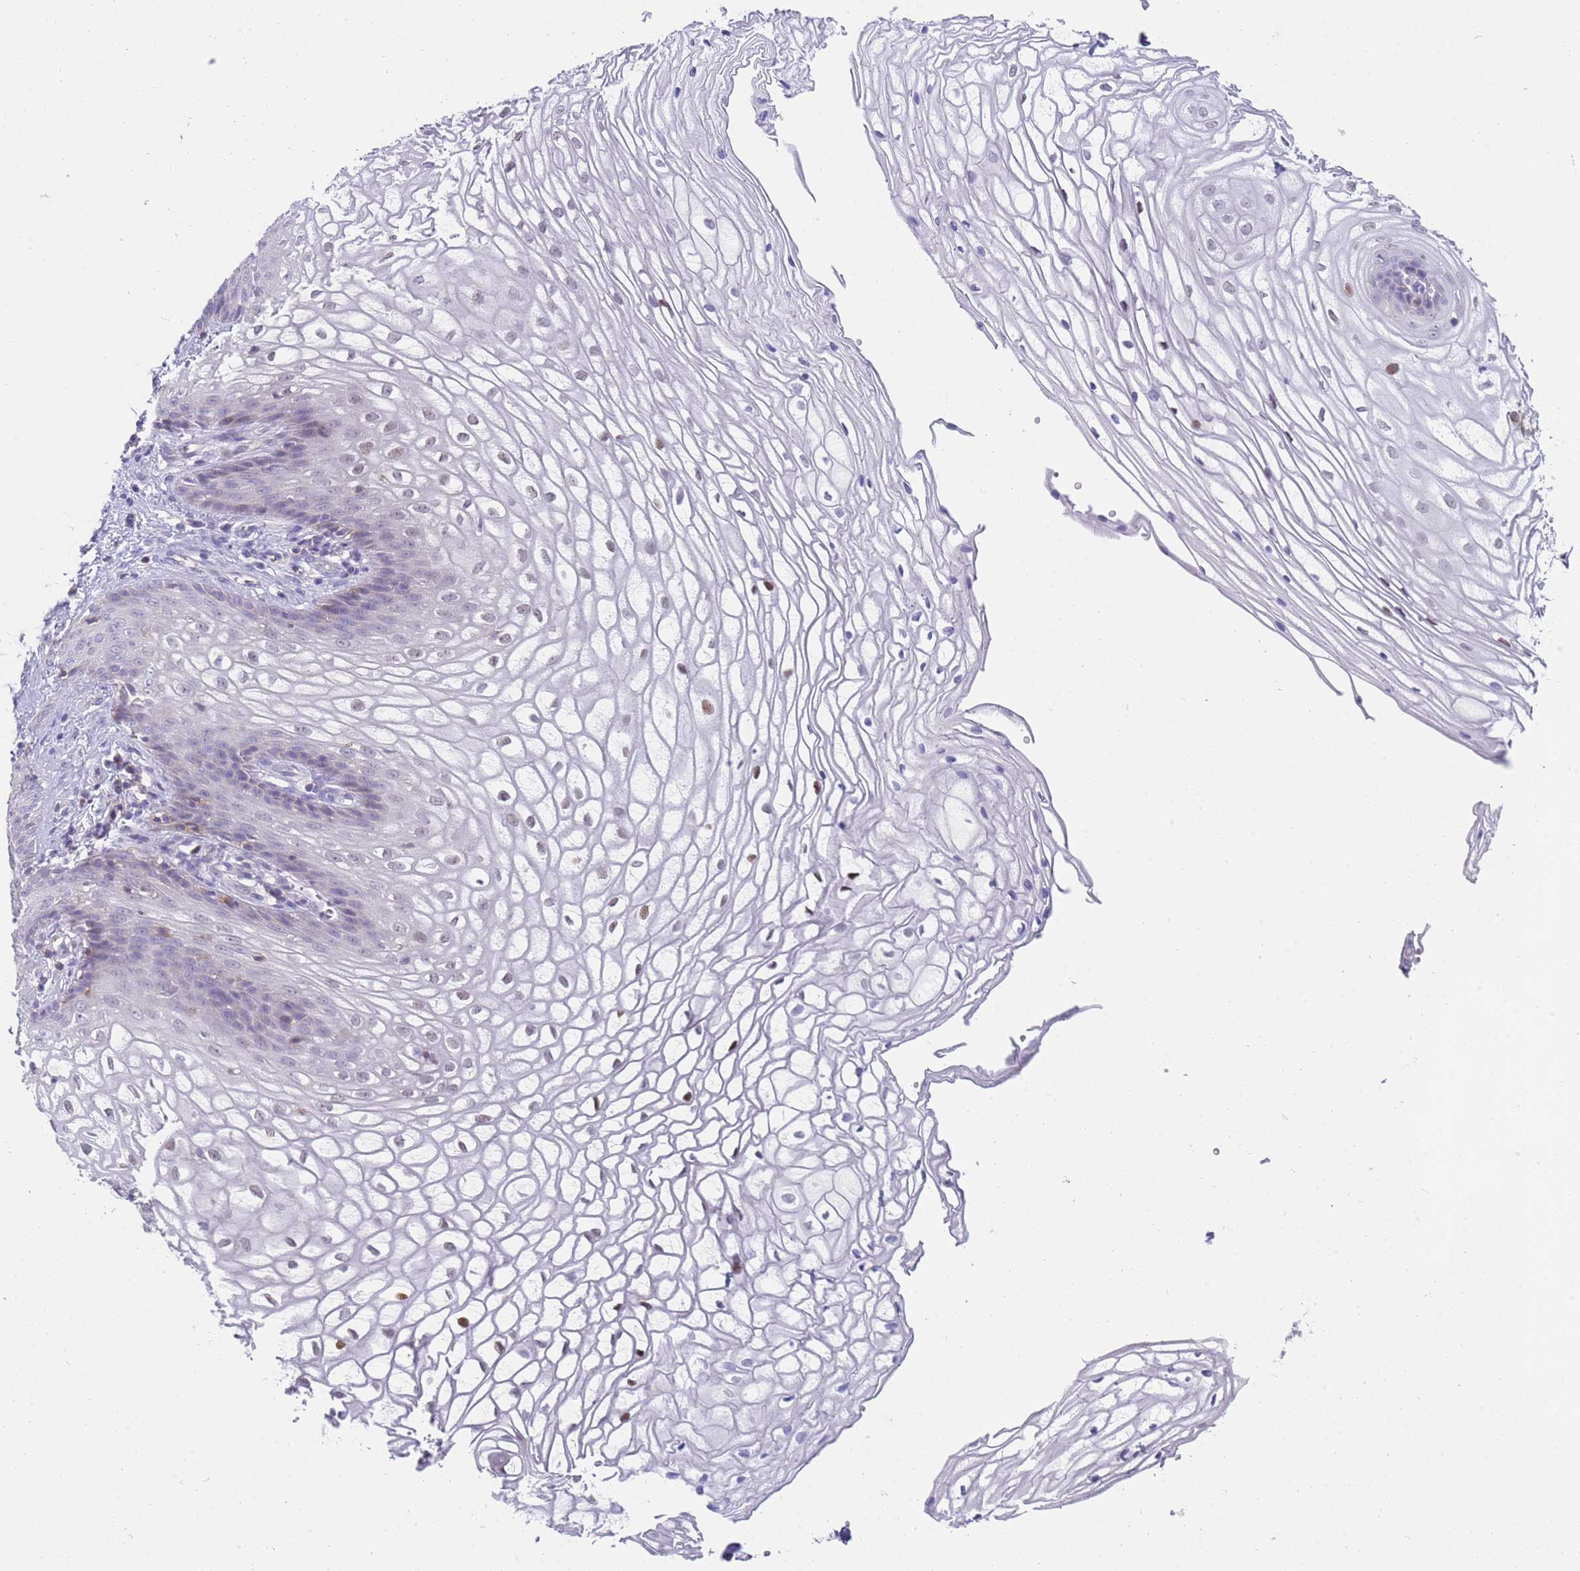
{"staining": {"intensity": "weak", "quantity": "<25%", "location": "nuclear"}, "tissue": "vagina", "cell_type": "Squamous epithelial cells", "image_type": "normal", "snomed": [{"axis": "morphology", "description": "Normal tissue, NOS"}, {"axis": "topography", "description": "Vagina"}], "caption": "Protein analysis of normal vagina shows no significant expression in squamous epithelial cells.", "gene": "STK25", "patient": {"sex": "female", "age": 34}}